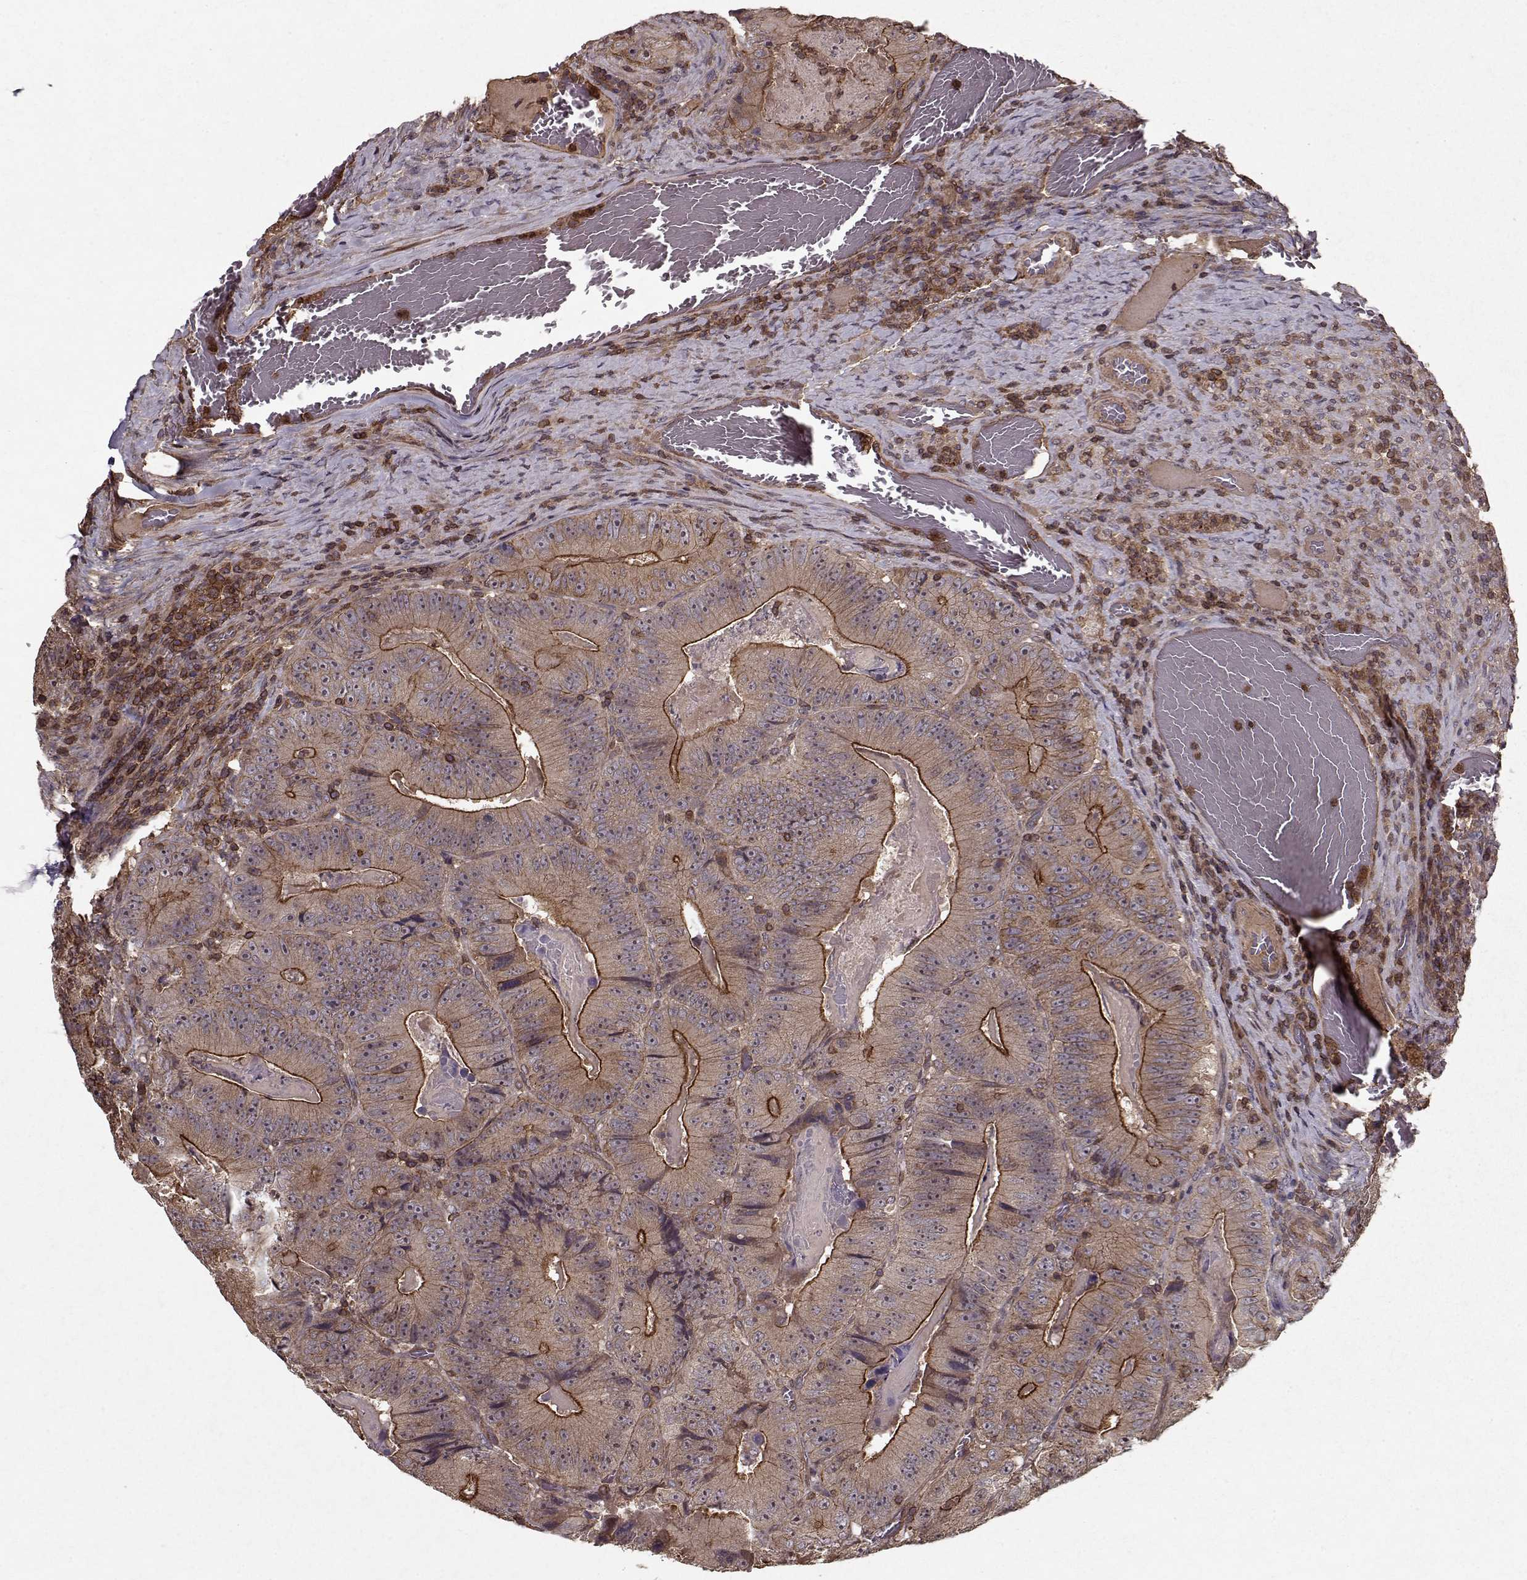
{"staining": {"intensity": "strong", "quantity": "25%-75%", "location": "cytoplasmic/membranous"}, "tissue": "colorectal cancer", "cell_type": "Tumor cells", "image_type": "cancer", "snomed": [{"axis": "morphology", "description": "Adenocarcinoma, NOS"}, {"axis": "topography", "description": "Colon"}], "caption": "Immunohistochemistry of human colorectal cancer (adenocarcinoma) demonstrates high levels of strong cytoplasmic/membranous staining in about 25%-75% of tumor cells. (Stains: DAB (3,3'-diaminobenzidine) in brown, nuclei in blue, Microscopy: brightfield microscopy at high magnification).", "gene": "PPP1R12A", "patient": {"sex": "female", "age": 86}}